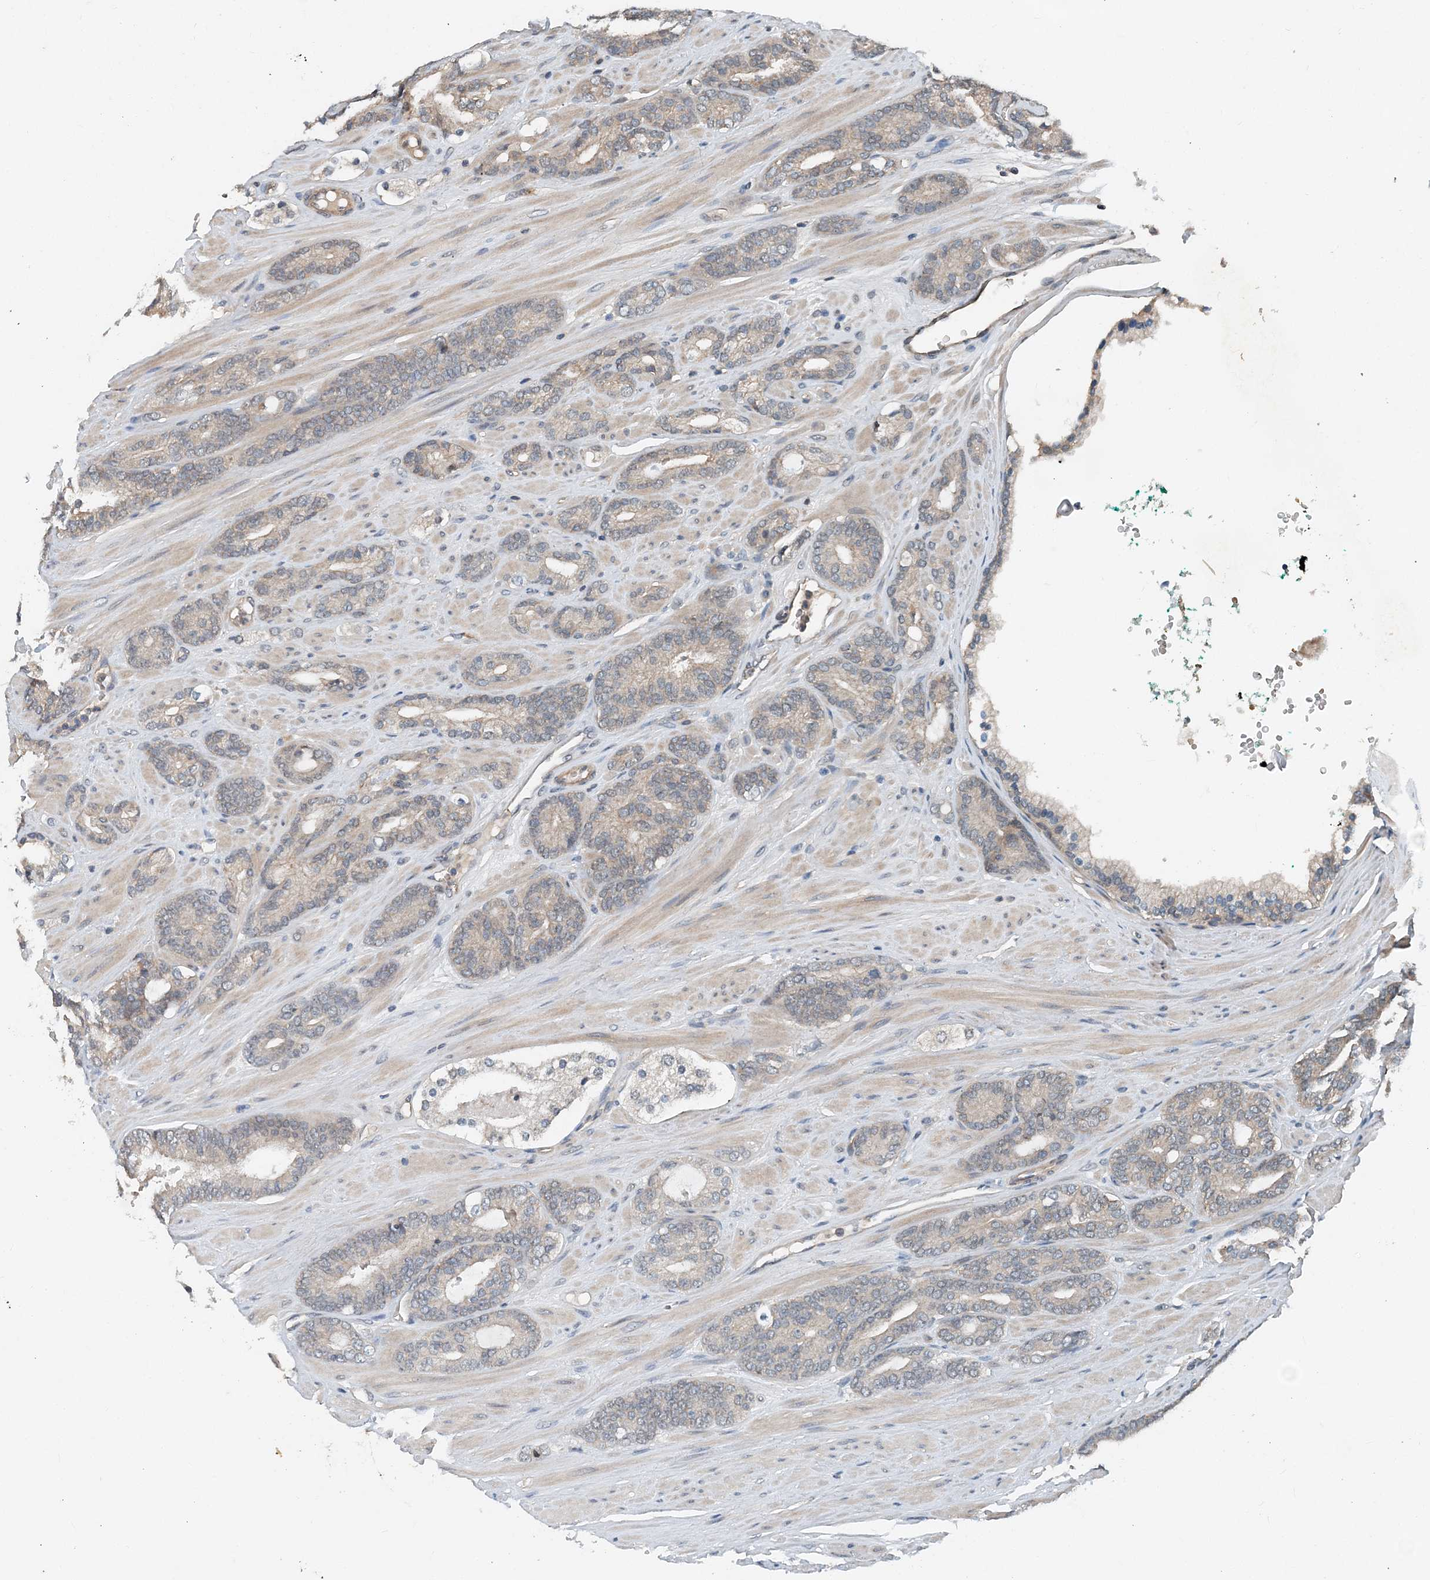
{"staining": {"intensity": "weak", "quantity": "<25%", "location": "cytoplasmic/membranous"}, "tissue": "prostate cancer", "cell_type": "Tumor cells", "image_type": "cancer", "snomed": [{"axis": "morphology", "description": "Adenocarcinoma, Low grade"}, {"axis": "topography", "description": "Prostate"}], "caption": "Protein analysis of low-grade adenocarcinoma (prostate) shows no significant positivity in tumor cells.", "gene": "SMPD3", "patient": {"sex": "male", "age": 63}}